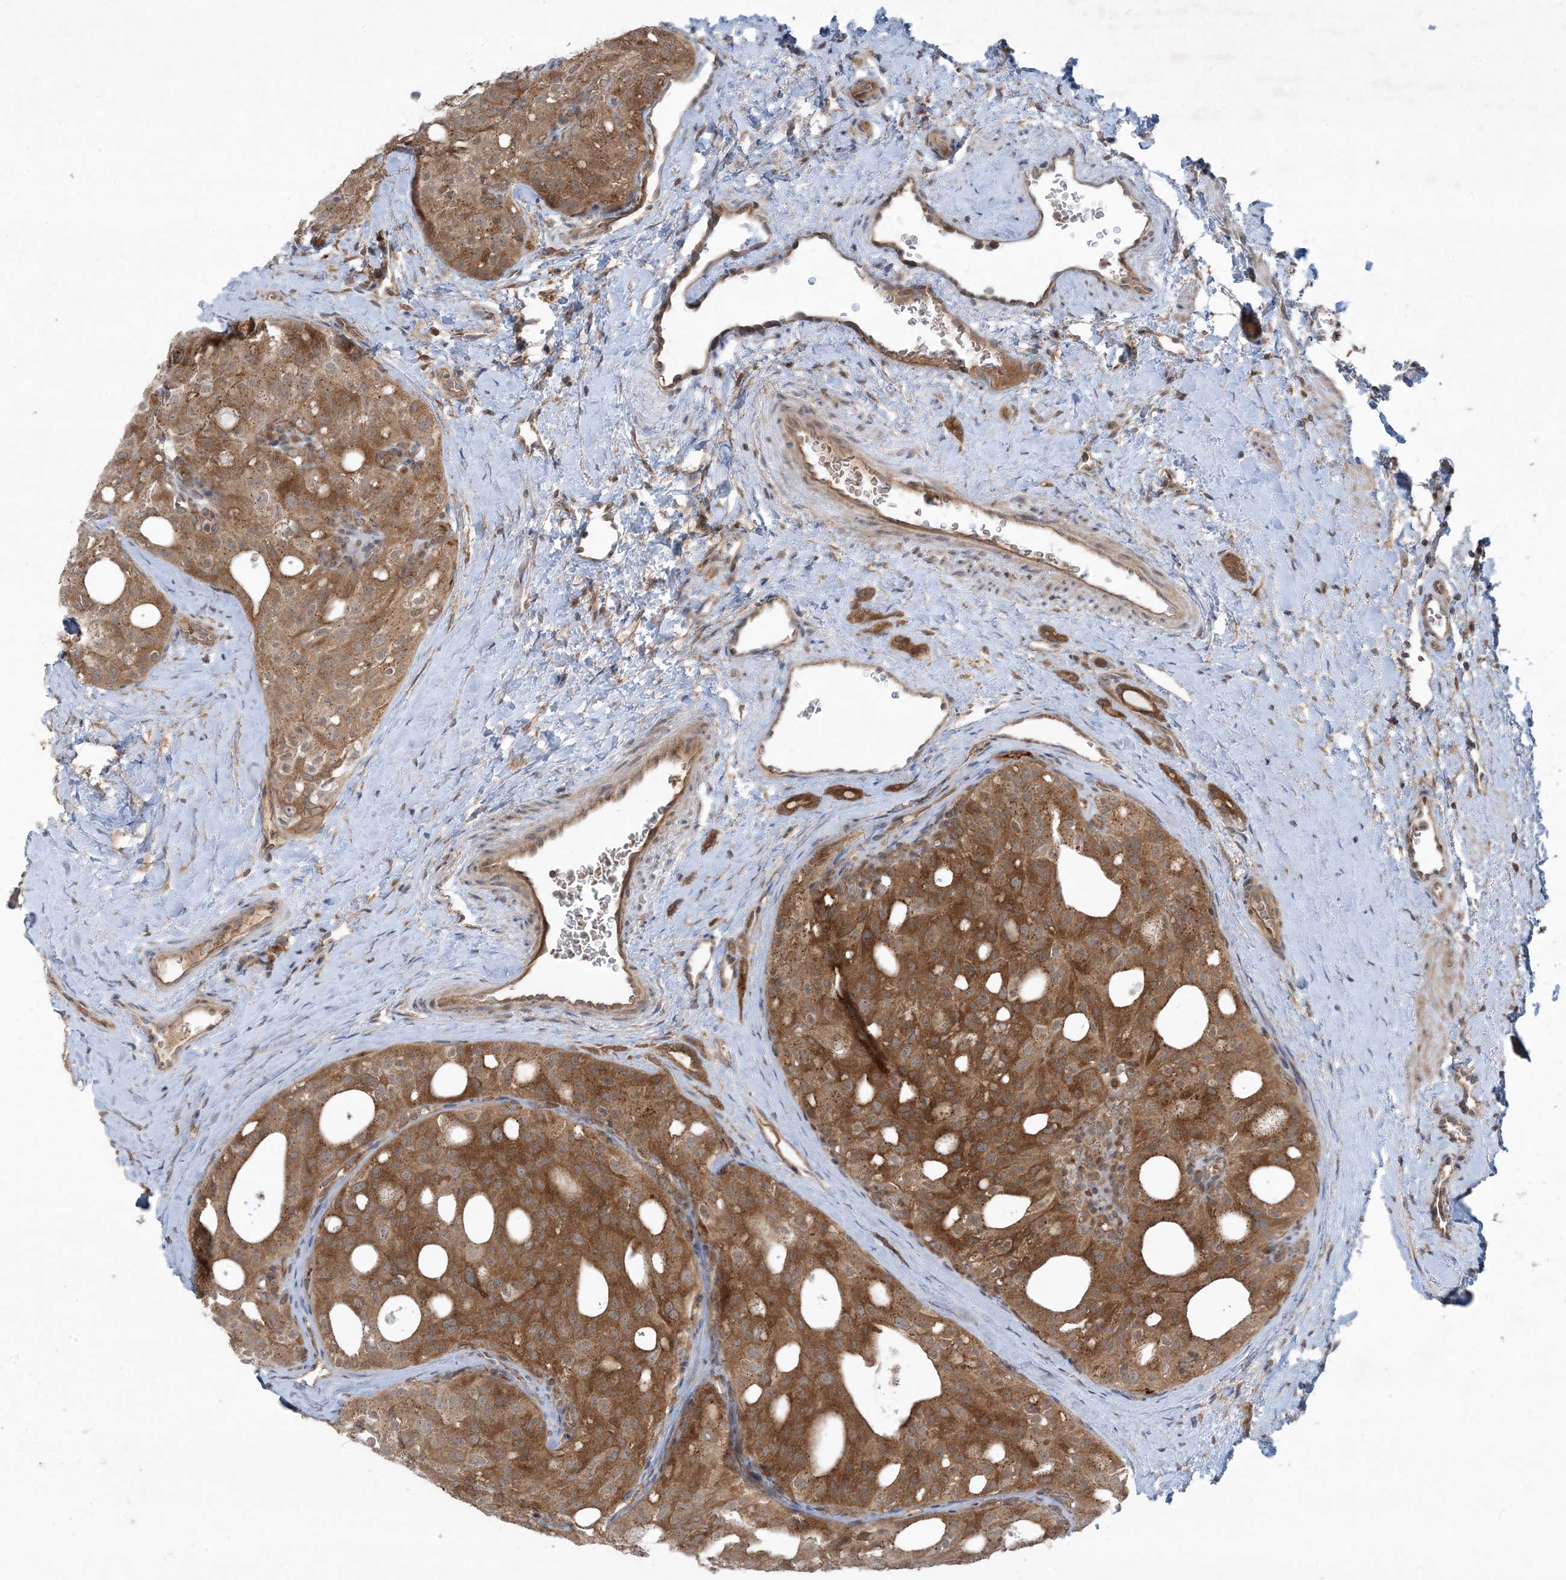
{"staining": {"intensity": "moderate", "quantity": ">75%", "location": "cytoplasmic/membranous"}, "tissue": "thyroid cancer", "cell_type": "Tumor cells", "image_type": "cancer", "snomed": [{"axis": "morphology", "description": "Follicular adenoma carcinoma, NOS"}, {"axis": "topography", "description": "Thyroid gland"}], "caption": "Approximately >75% of tumor cells in thyroid cancer (follicular adenoma carcinoma) exhibit moderate cytoplasmic/membranous protein staining as visualized by brown immunohistochemical staining.", "gene": "STAM2", "patient": {"sex": "male", "age": 75}}